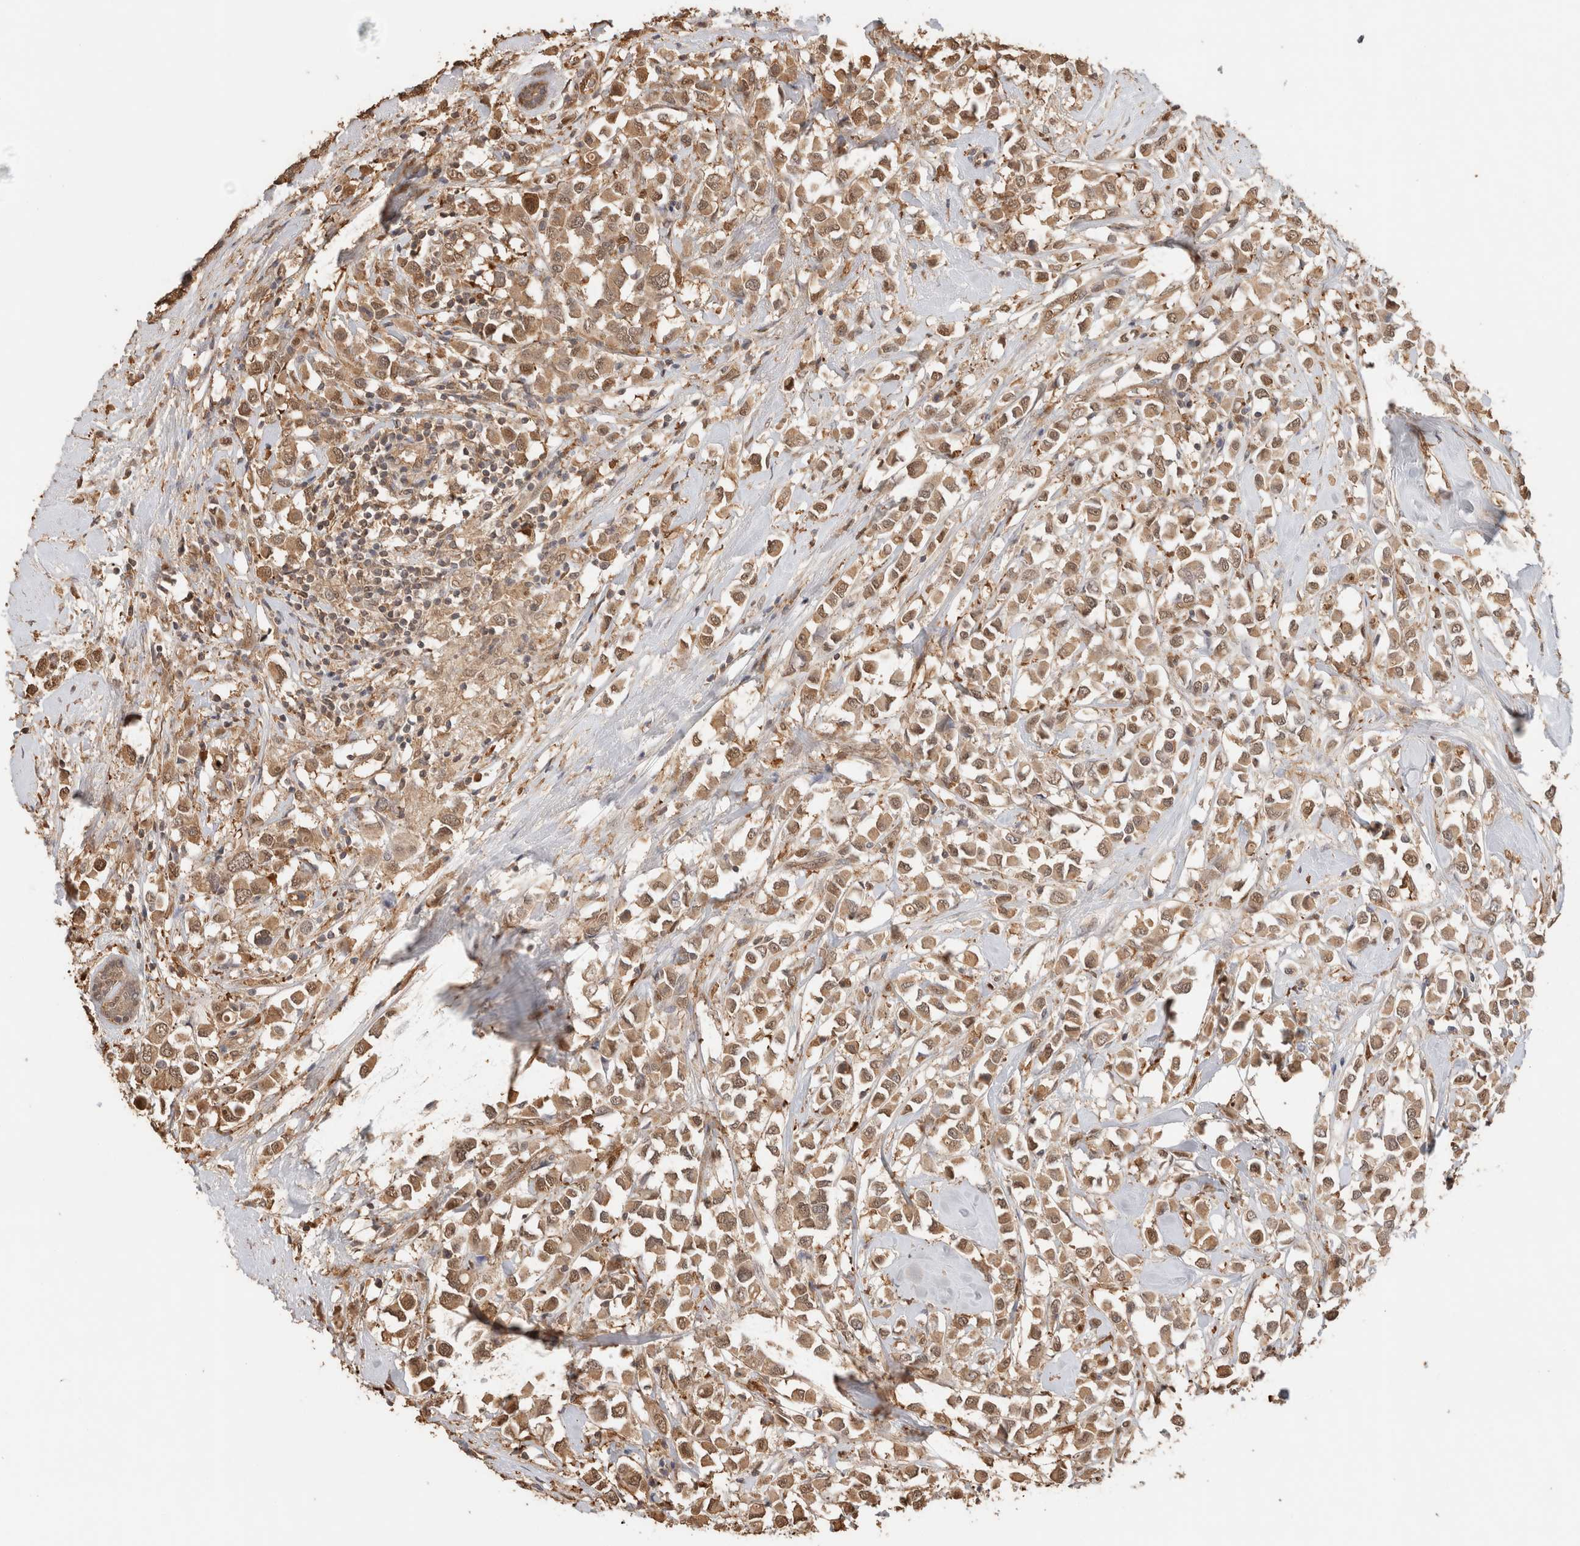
{"staining": {"intensity": "moderate", "quantity": ">75%", "location": "cytoplasmic/membranous,nuclear"}, "tissue": "breast cancer", "cell_type": "Tumor cells", "image_type": "cancer", "snomed": [{"axis": "morphology", "description": "Duct carcinoma"}, {"axis": "topography", "description": "Breast"}], "caption": "IHC (DAB) staining of breast cancer exhibits moderate cytoplasmic/membranous and nuclear protein staining in about >75% of tumor cells.", "gene": "YWHAH", "patient": {"sex": "female", "age": 61}}